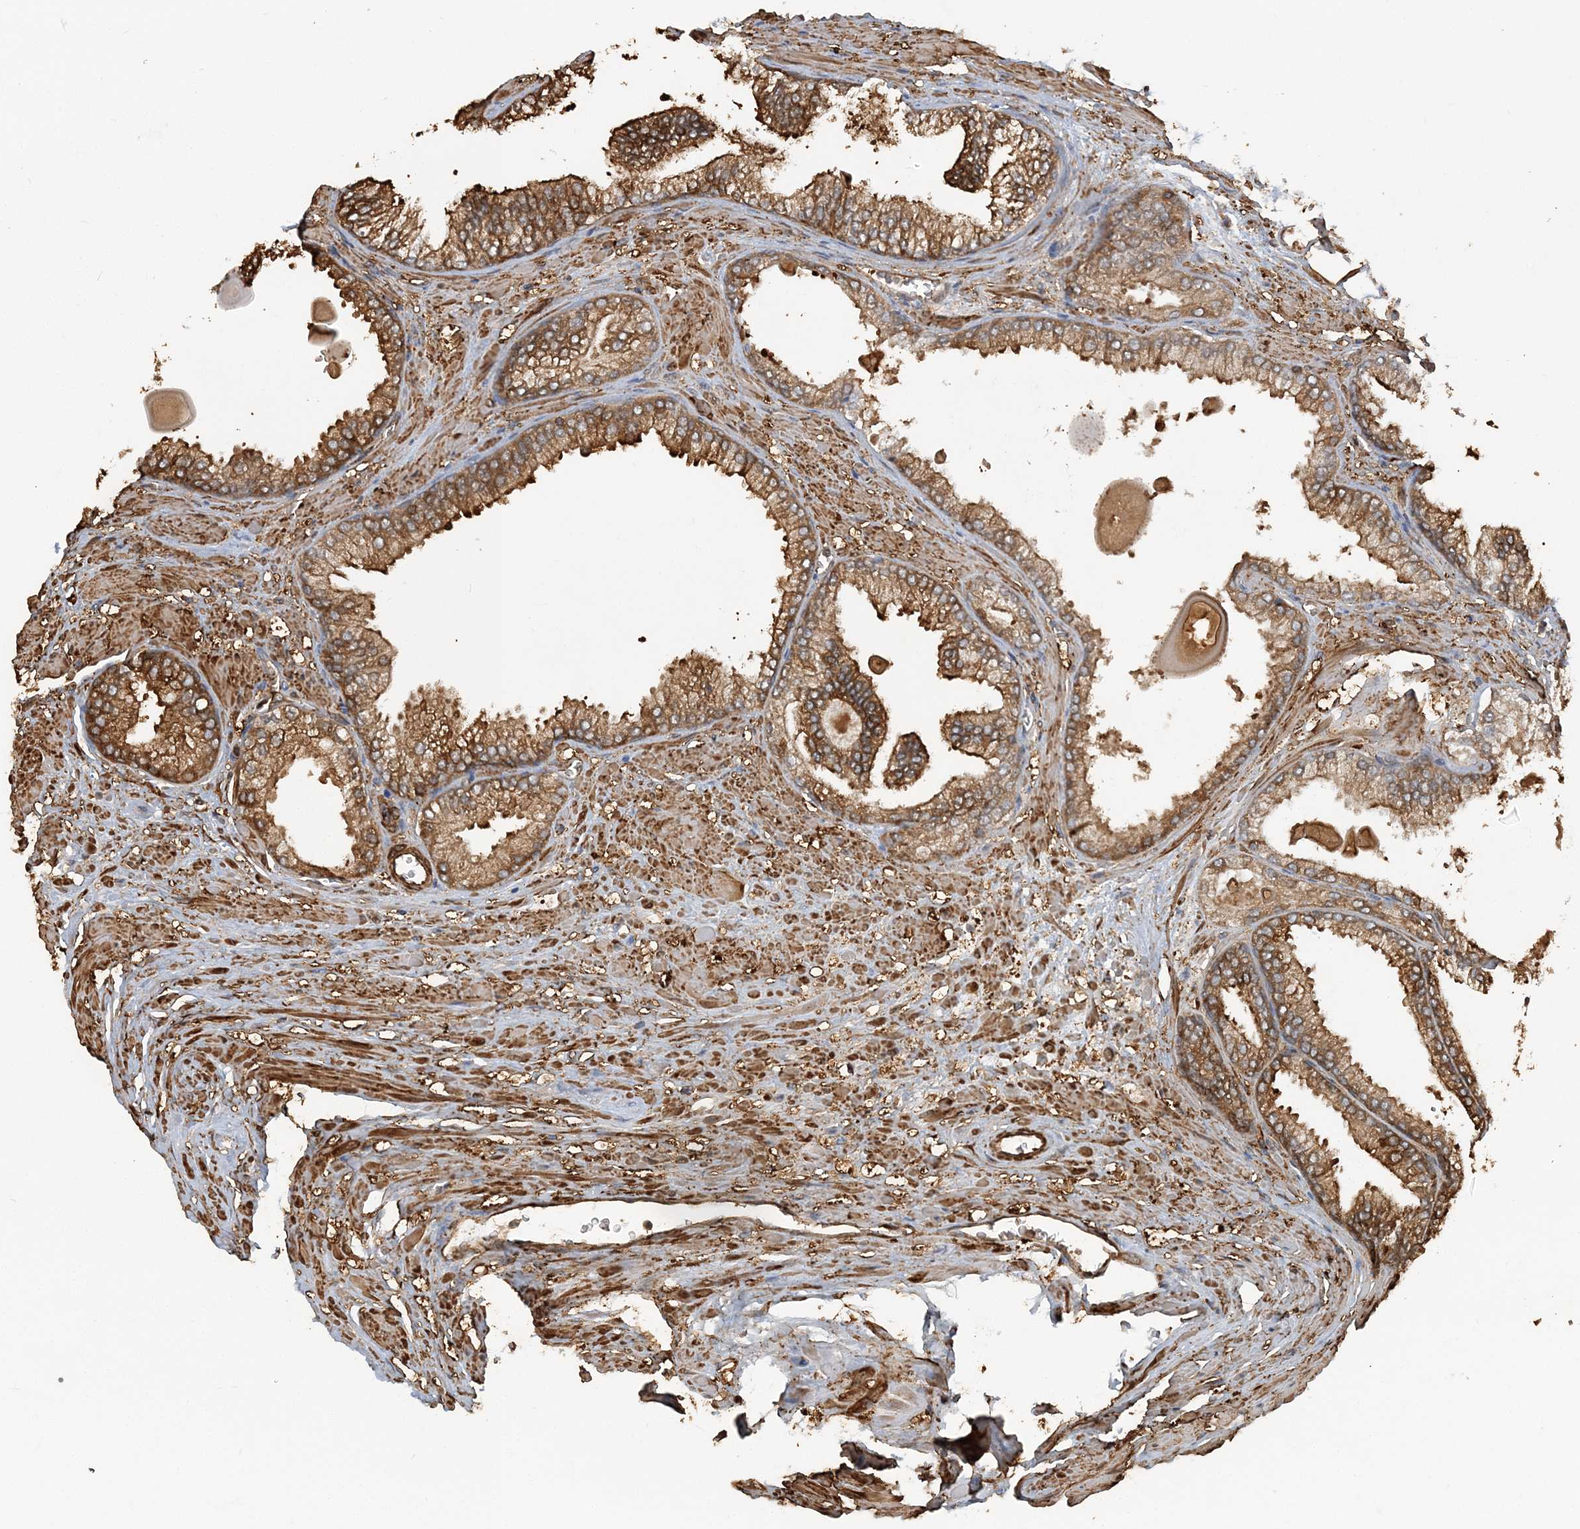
{"staining": {"intensity": "strong", "quantity": ">75%", "location": "cytoplasmic/membranous"}, "tissue": "prostate cancer", "cell_type": "Tumor cells", "image_type": "cancer", "snomed": [{"axis": "morphology", "description": "Adenocarcinoma, Low grade"}, {"axis": "topography", "description": "Prostate"}], "caption": "This histopathology image exhibits adenocarcinoma (low-grade) (prostate) stained with immunohistochemistry (IHC) to label a protein in brown. The cytoplasmic/membranous of tumor cells show strong positivity for the protein. Nuclei are counter-stained blue.", "gene": "DSTN", "patient": {"sex": "male", "age": 59}}